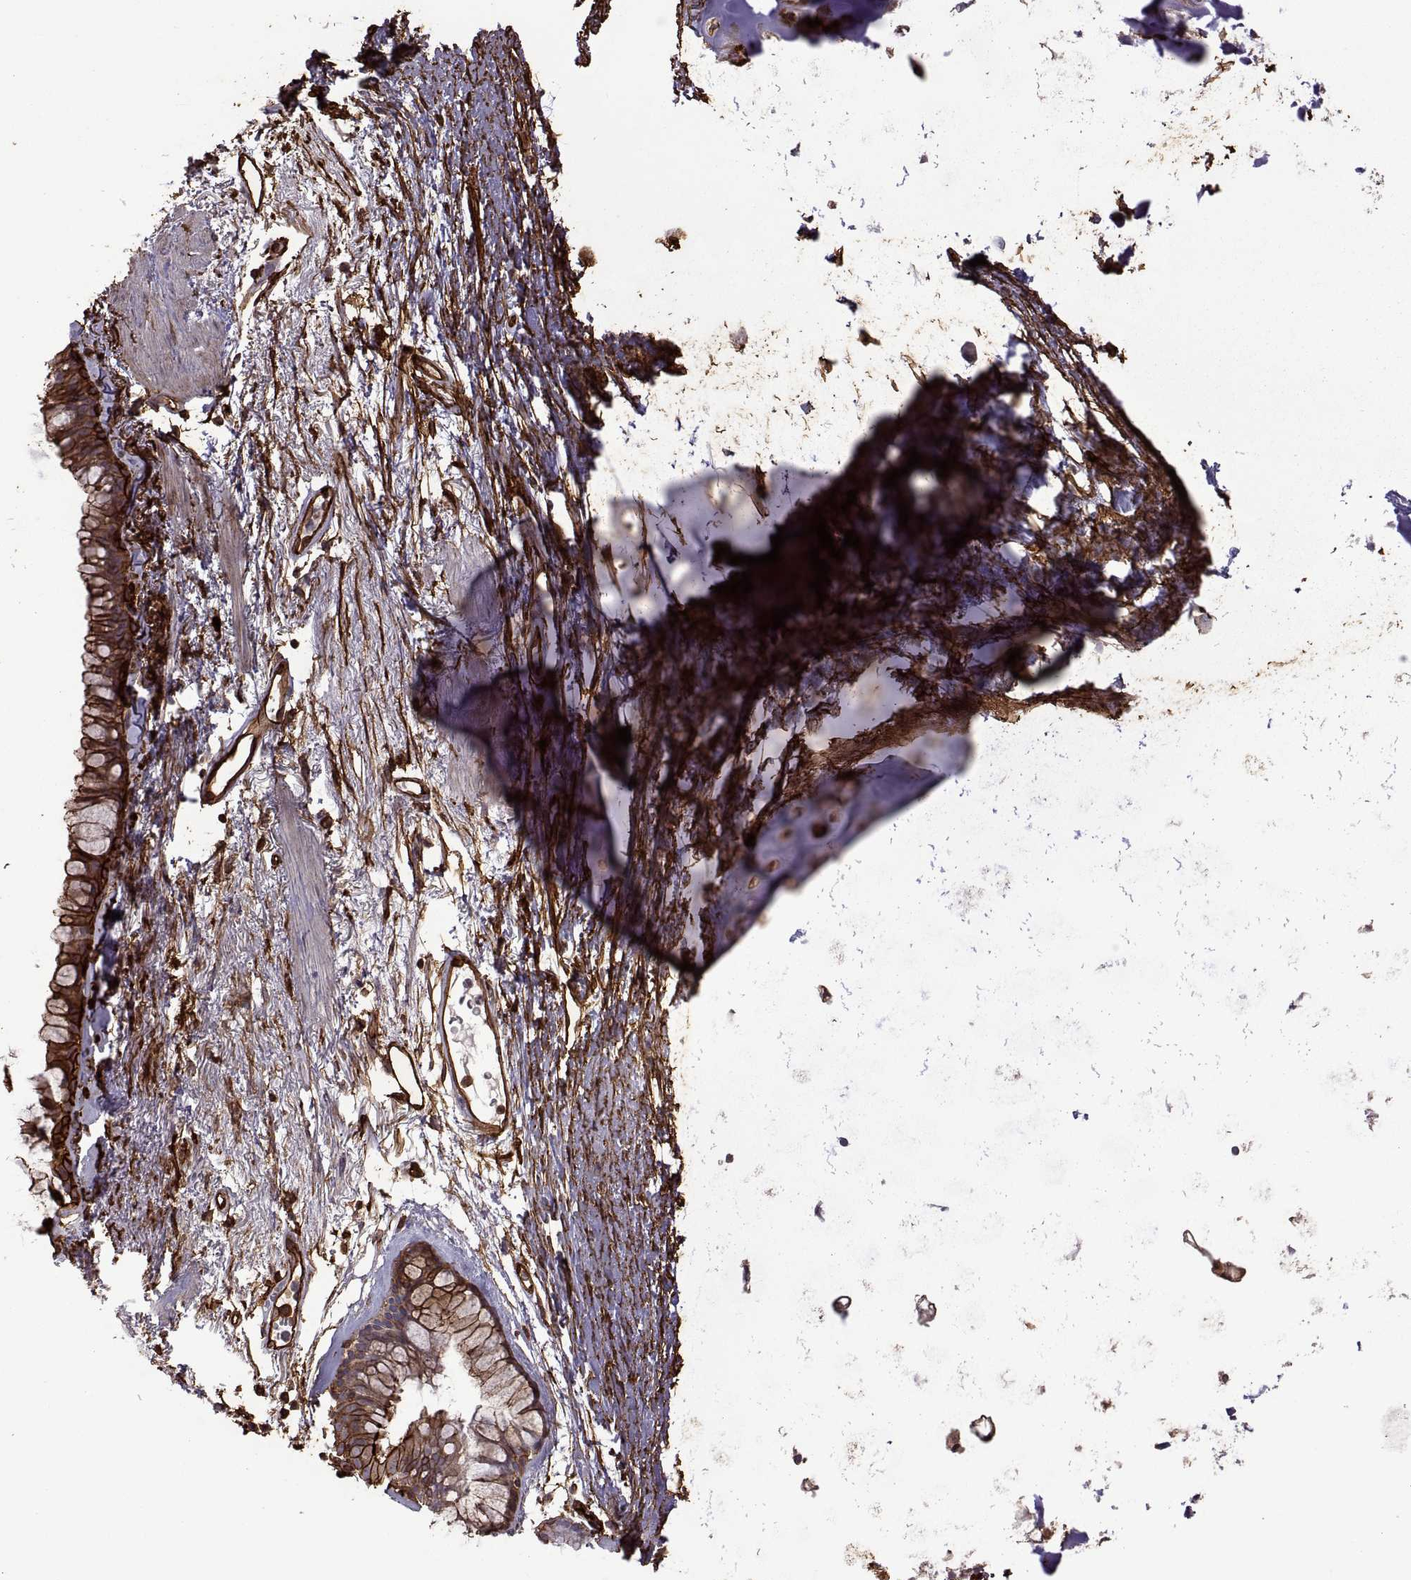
{"staining": {"intensity": "strong", "quantity": "25%-75%", "location": "cytoplasmic/membranous"}, "tissue": "bronchus", "cell_type": "Respiratory epithelial cells", "image_type": "normal", "snomed": [{"axis": "morphology", "description": "Normal tissue, NOS"}, {"axis": "morphology", "description": "Squamous cell carcinoma, NOS"}, {"axis": "topography", "description": "Cartilage tissue"}, {"axis": "topography", "description": "Bronchus"}], "caption": "Immunohistochemical staining of unremarkable bronchus exhibits high levels of strong cytoplasmic/membranous staining in about 25%-75% of respiratory epithelial cells. (DAB IHC with brightfield microscopy, high magnification).", "gene": "S100A10", "patient": {"sex": "male", "age": 72}}